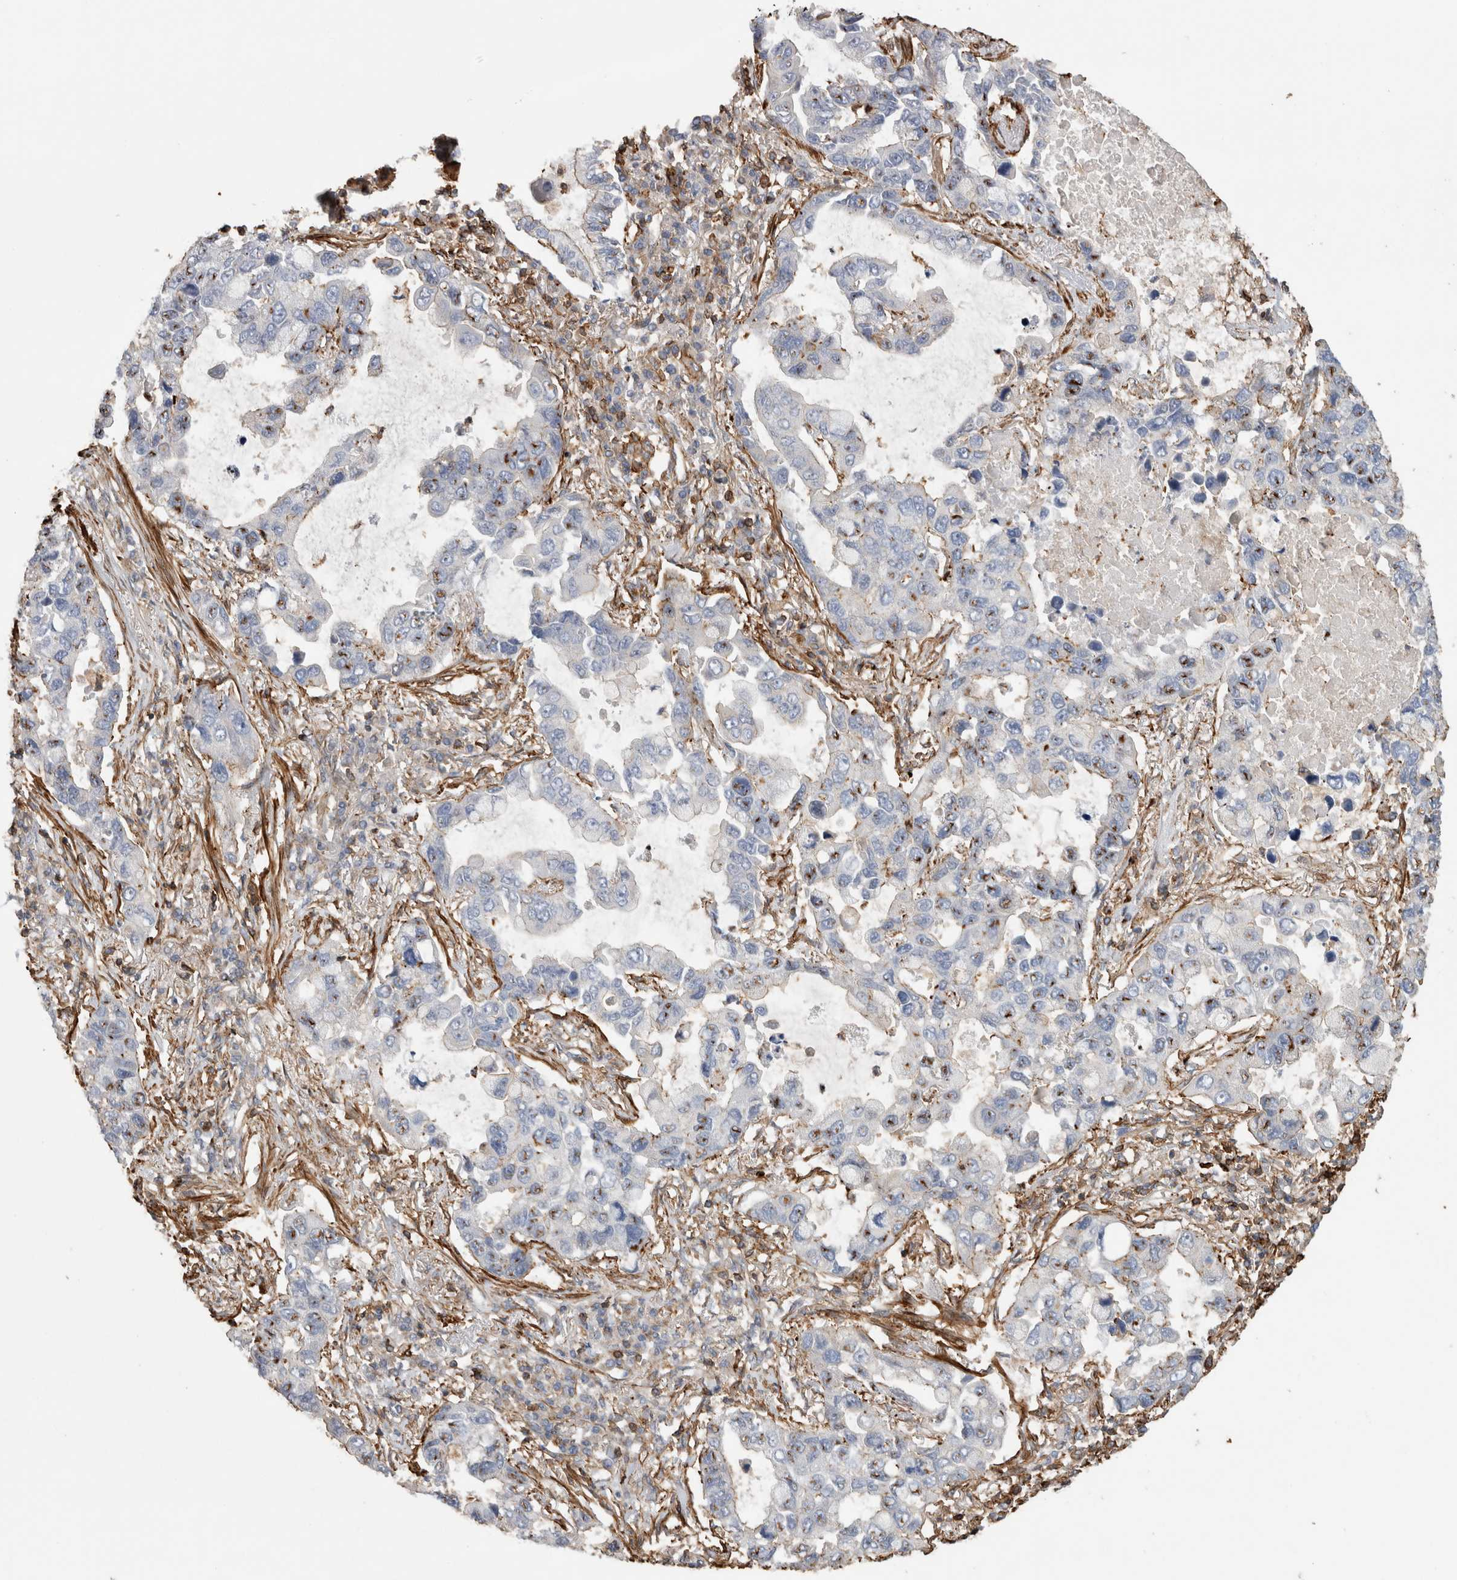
{"staining": {"intensity": "moderate", "quantity": "25%-75%", "location": "nuclear"}, "tissue": "lung cancer", "cell_type": "Tumor cells", "image_type": "cancer", "snomed": [{"axis": "morphology", "description": "Adenocarcinoma, NOS"}, {"axis": "topography", "description": "Lung"}], "caption": "Immunohistochemical staining of human lung cancer shows medium levels of moderate nuclear staining in approximately 25%-75% of tumor cells. The staining is performed using DAB (3,3'-diaminobenzidine) brown chromogen to label protein expression. The nuclei are counter-stained blue using hematoxylin.", "gene": "GPER1", "patient": {"sex": "male", "age": 64}}